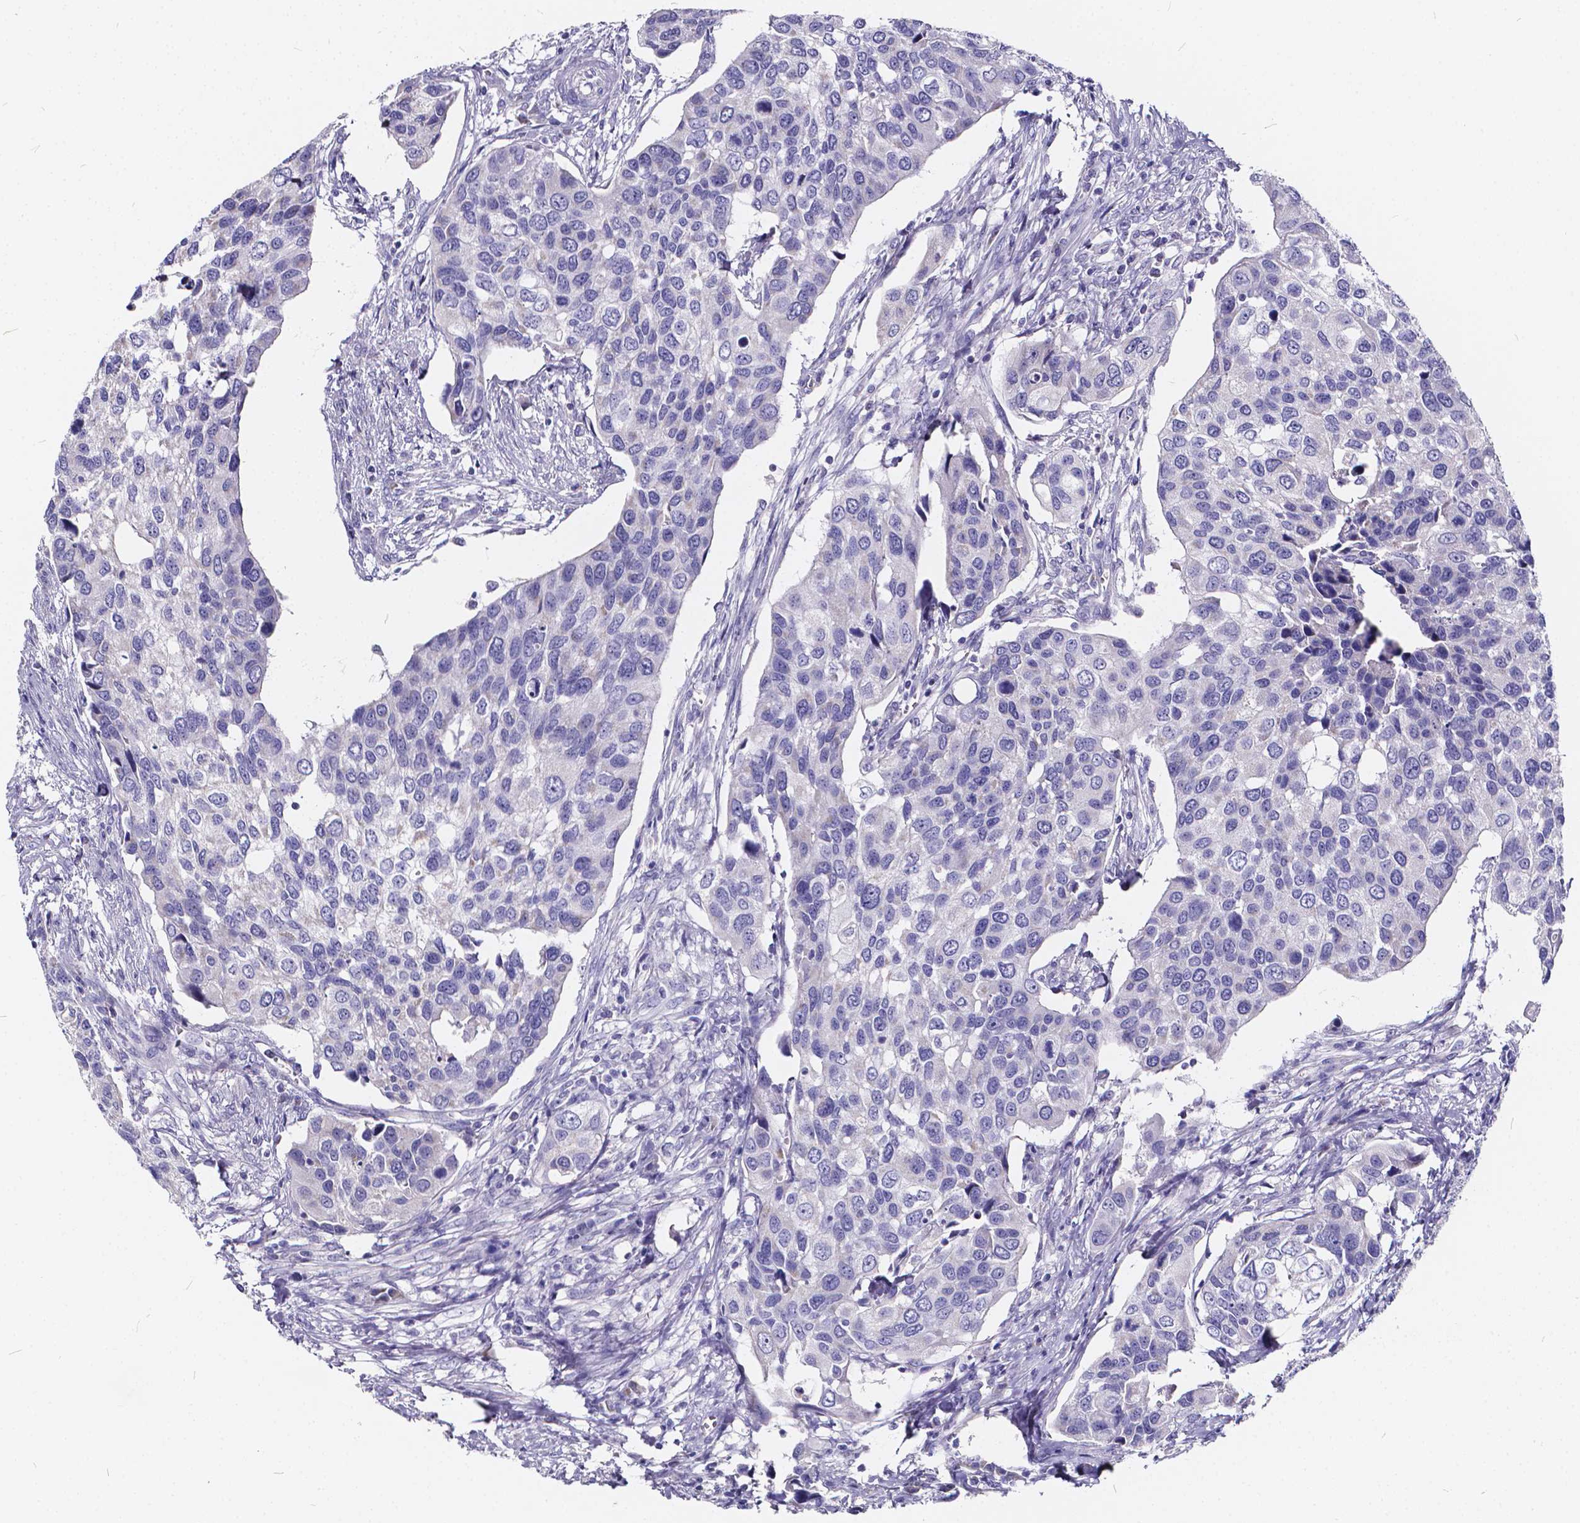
{"staining": {"intensity": "negative", "quantity": "none", "location": "none"}, "tissue": "urothelial cancer", "cell_type": "Tumor cells", "image_type": "cancer", "snomed": [{"axis": "morphology", "description": "Urothelial carcinoma, High grade"}, {"axis": "topography", "description": "Urinary bladder"}], "caption": "High magnification brightfield microscopy of urothelial cancer stained with DAB (3,3'-diaminobenzidine) (brown) and counterstained with hematoxylin (blue): tumor cells show no significant staining.", "gene": "SPEF2", "patient": {"sex": "male", "age": 60}}